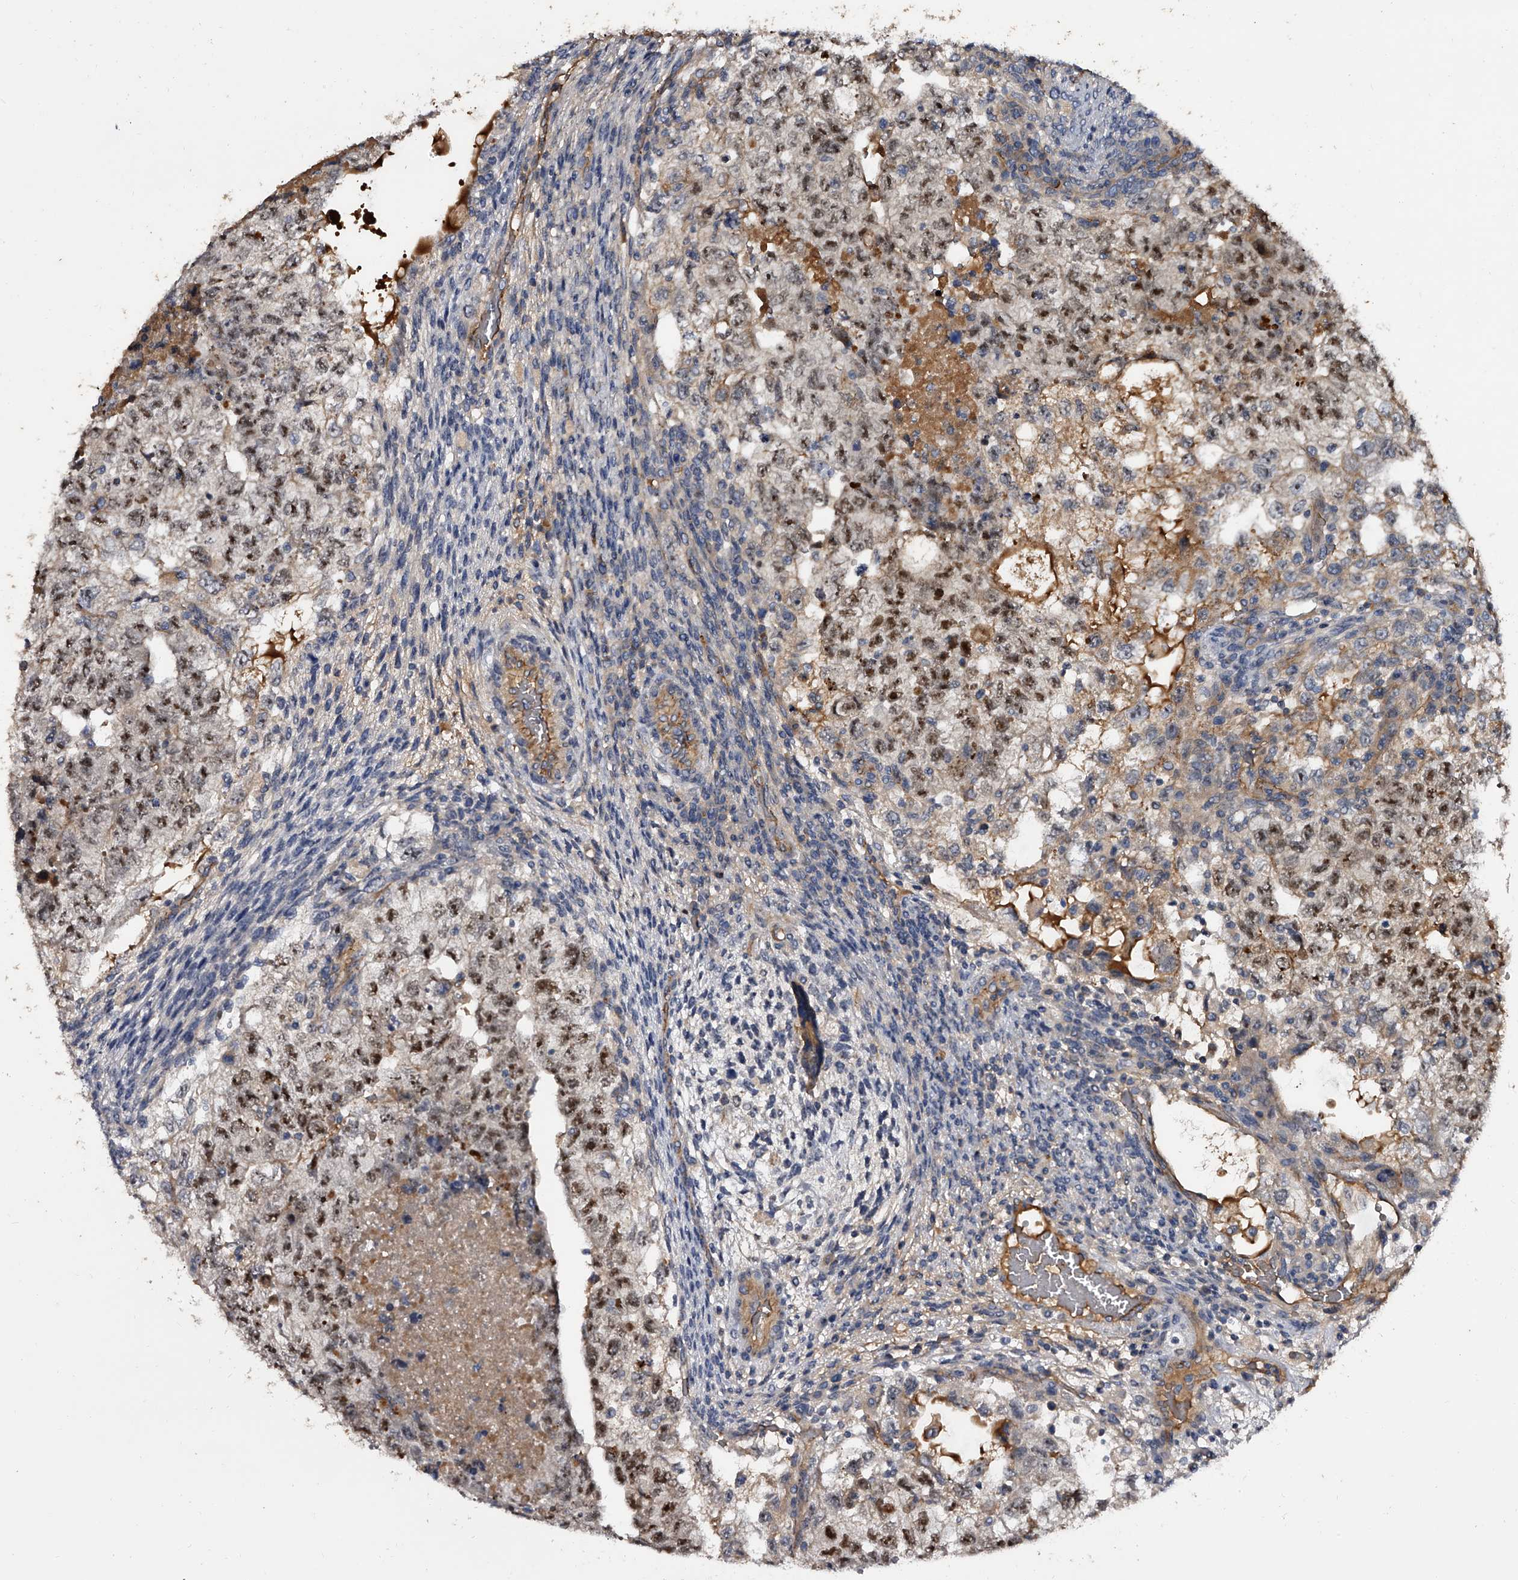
{"staining": {"intensity": "moderate", "quantity": ">75%", "location": "nuclear"}, "tissue": "testis cancer", "cell_type": "Tumor cells", "image_type": "cancer", "snomed": [{"axis": "morphology", "description": "Carcinoma, Embryonal, NOS"}, {"axis": "topography", "description": "Testis"}], "caption": "DAB (3,3'-diaminobenzidine) immunohistochemical staining of human testis cancer reveals moderate nuclear protein staining in about >75% of tumor cells.", "gene": "MDN1", "patient": {"sex": "male", "age": 36}}